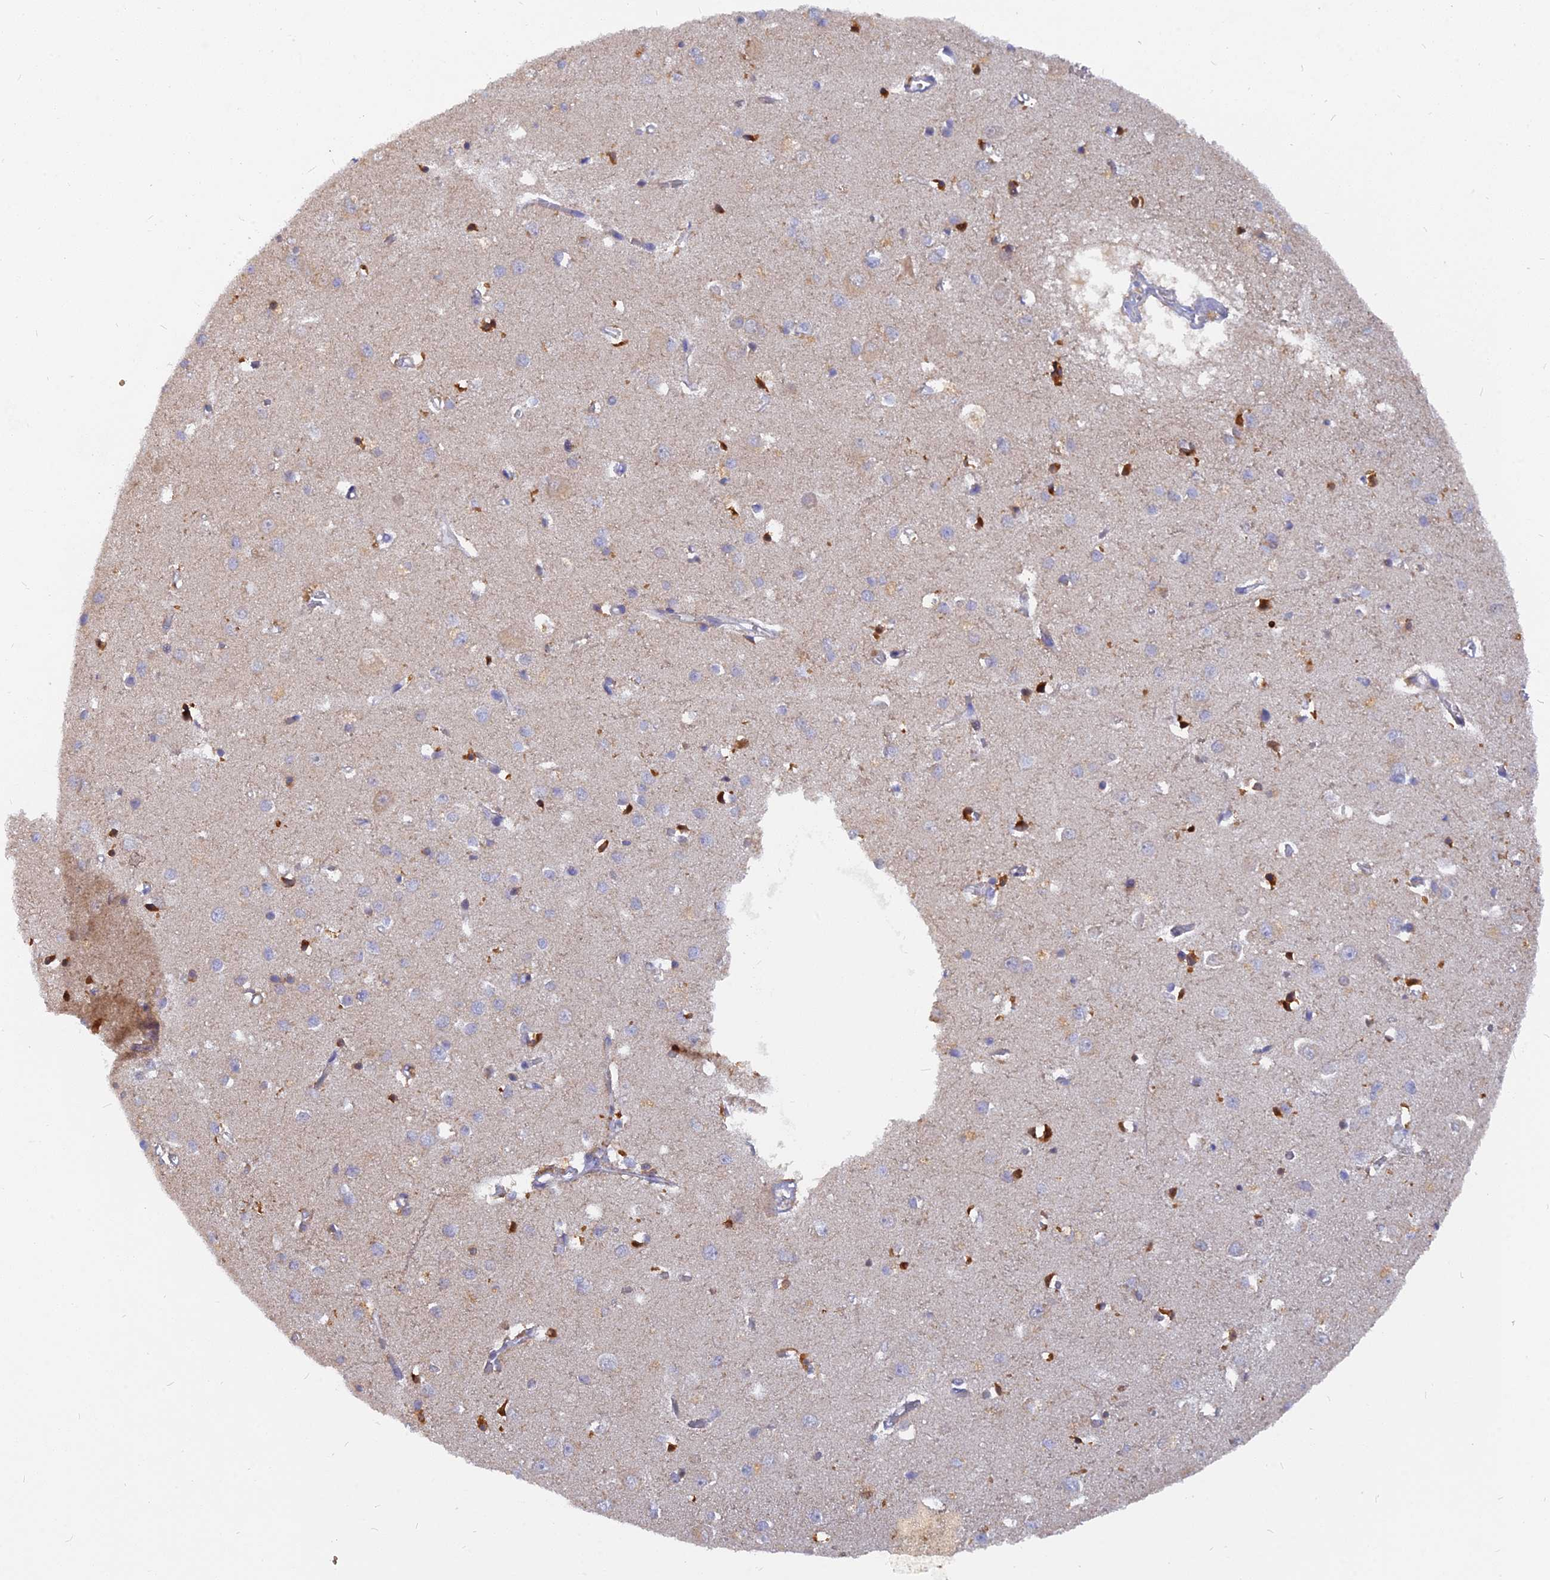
{"staining": {"intensity": "negative", "quantity": "none", "location": "none"}, "tissue": "cerebral cortex", "cell_type": "Endothelial cells", "image_type": "normal", "snomed": [{"axis": "morphology", "description": "Normal tissue, NOS"}, {"axis": "topography", "description": "Cerebral cortex"}], "caption": "The immunohistochemistry histopathology image has no significant staining in endothelial cells of cerebral cortex. (DAB immunohistochemistry, high magnification).", "gene": "CACNA1B", "patient": {"sex": "female", "age": 64}}